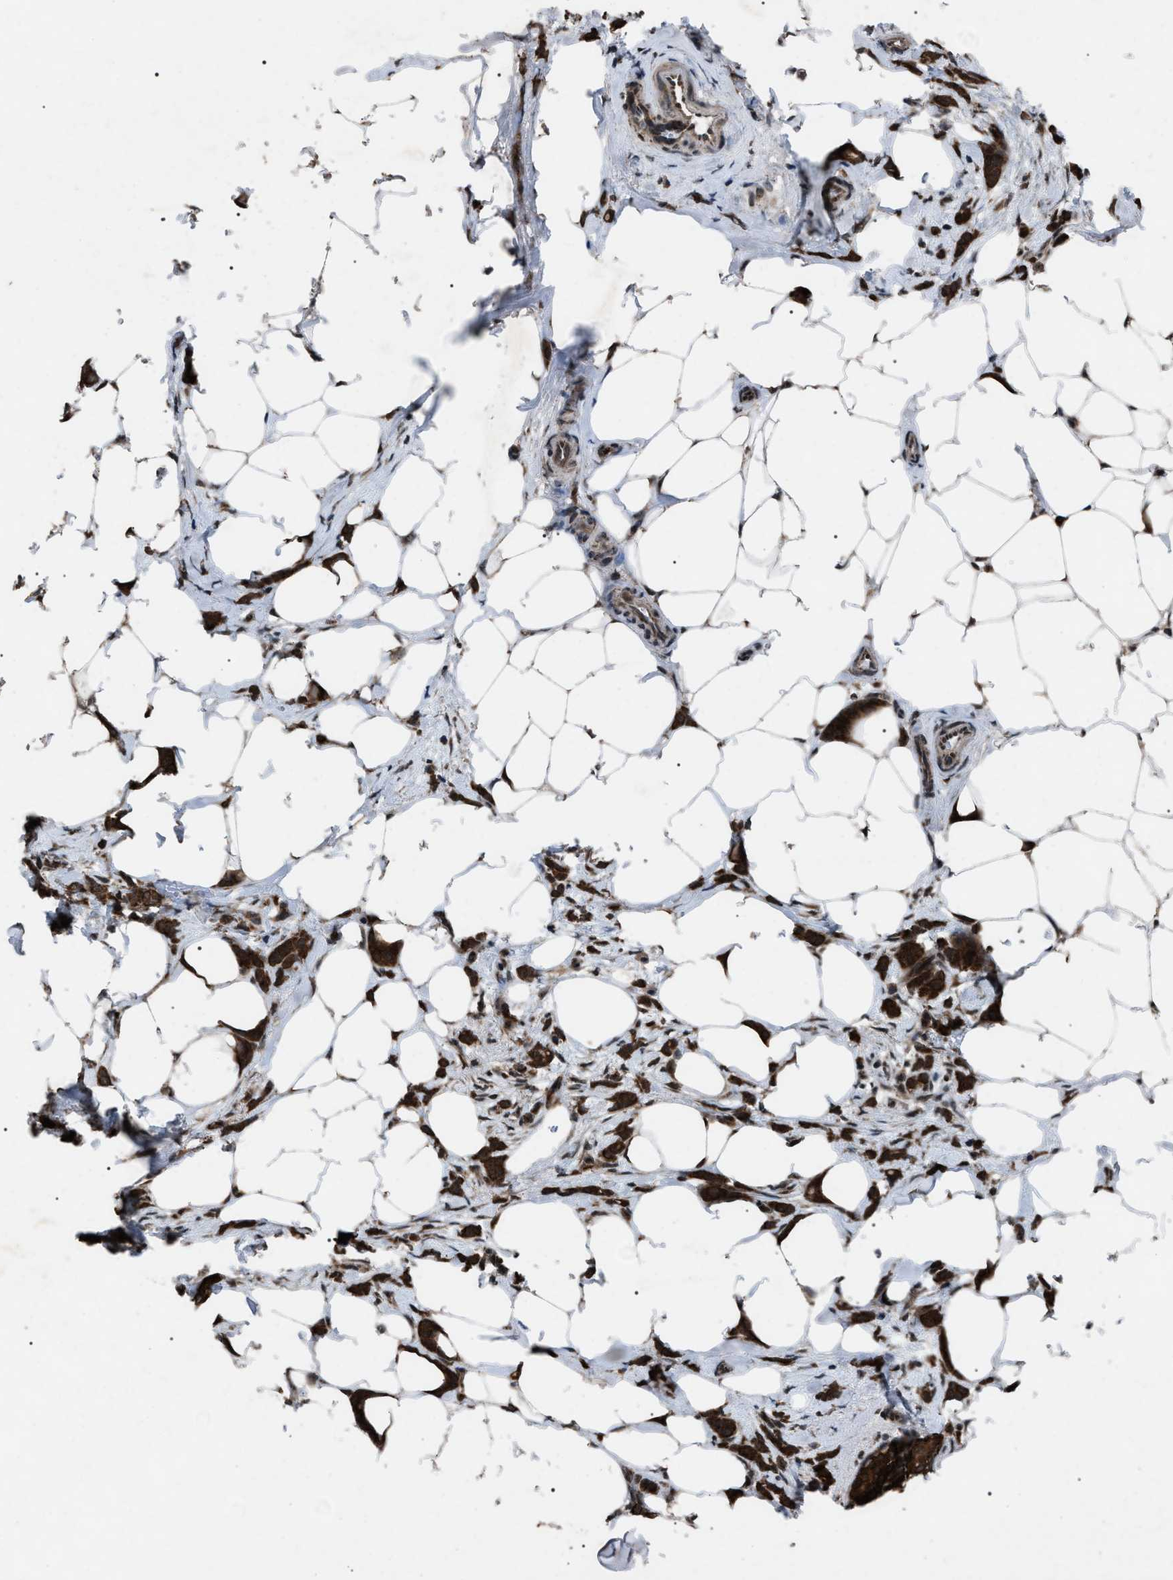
{"staining": {"intensity": "strong", "quantity": ">75%", "location": "cytoplasmic/membranous,nuclear"}, "tissue": "breast cancer", "cell_type": "Tumor cells", "image_type": "cancer", "snomed": [{"axis": "morphology", "description": "Lobular carcinoma, in situ"}, {"axis": "morphology", "description": "Lobular carcinoma"}, {"axis": "topography", "description": "Breast"}], "caption": "A micrograph of lobular carcinoma in situ (breast) stained for a protein shows strong cytoplasmic/membranous and nuclear brown staining in tumor cells. Using DAB (3,3'-diaminobenzidine) (brown) and hematoxylin (blue) stains, captured at high magnification using brightfield microscopy.", "gene": "ZFAND2A", "patient": {"sex": "female", "age": 41}}